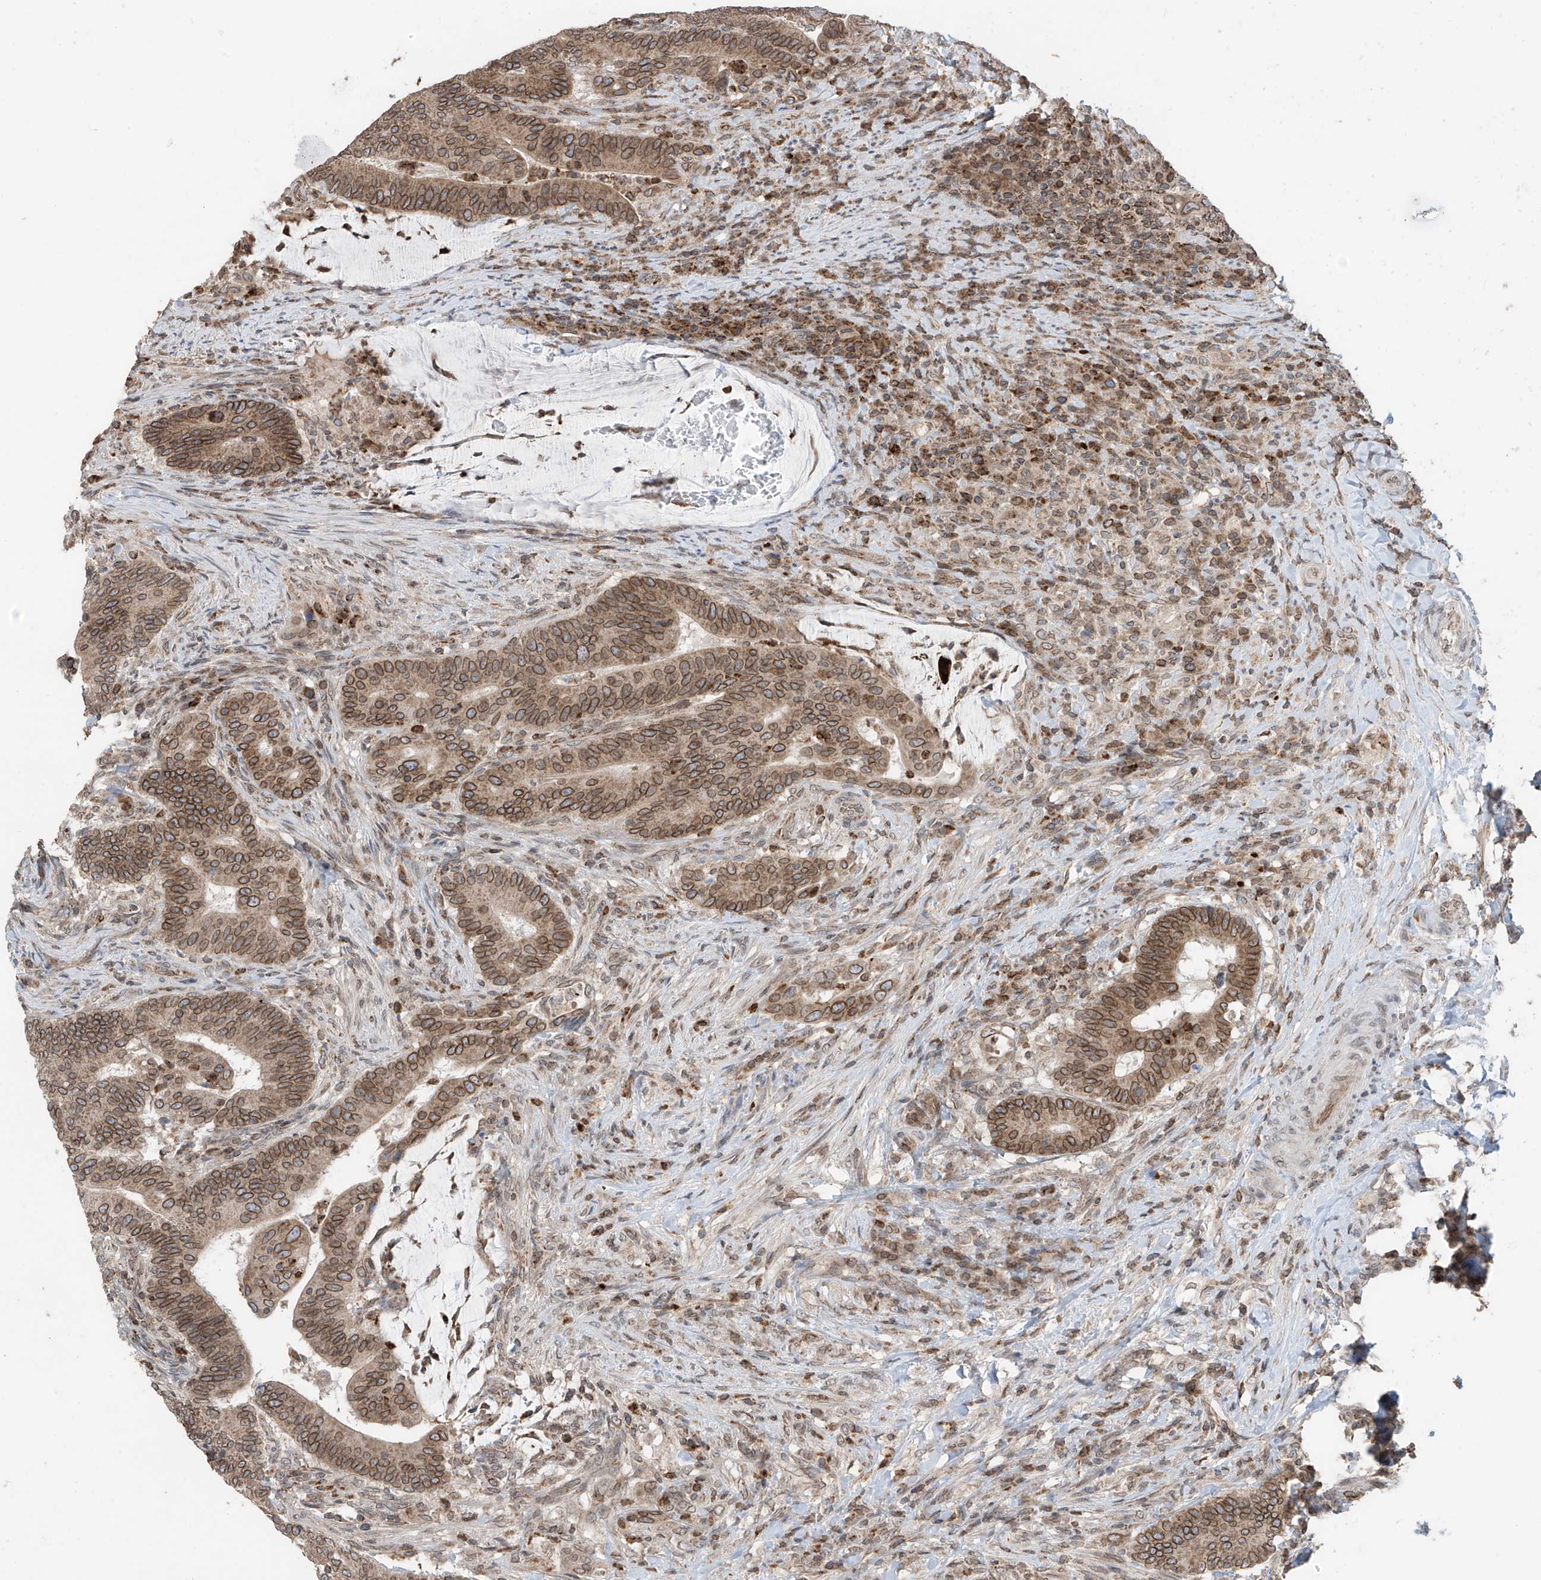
{"staining": {"intensity": "moderate", "quantity": ">75%", "location": "cytoplasmic/membranous,nuclear"}, "tissue": "colorectal cancer", "cell_type": "Tumor cells", "image_type": "cancer", "snomed": [{"axis": "morphology", "description": "Adenocarcinoma, NOS"}, {"axis": "topography", "description": "Colon"}], "caption": "Colorectal adenocarcinoma was stained to show a protein in brown. There is medium levels of moderate cytoplasmic/membranous and nuclear staining in approximately >75% of tumor cells.", "gene": "AHCTF1", "patient": {"sex": "female", "age": 66}}